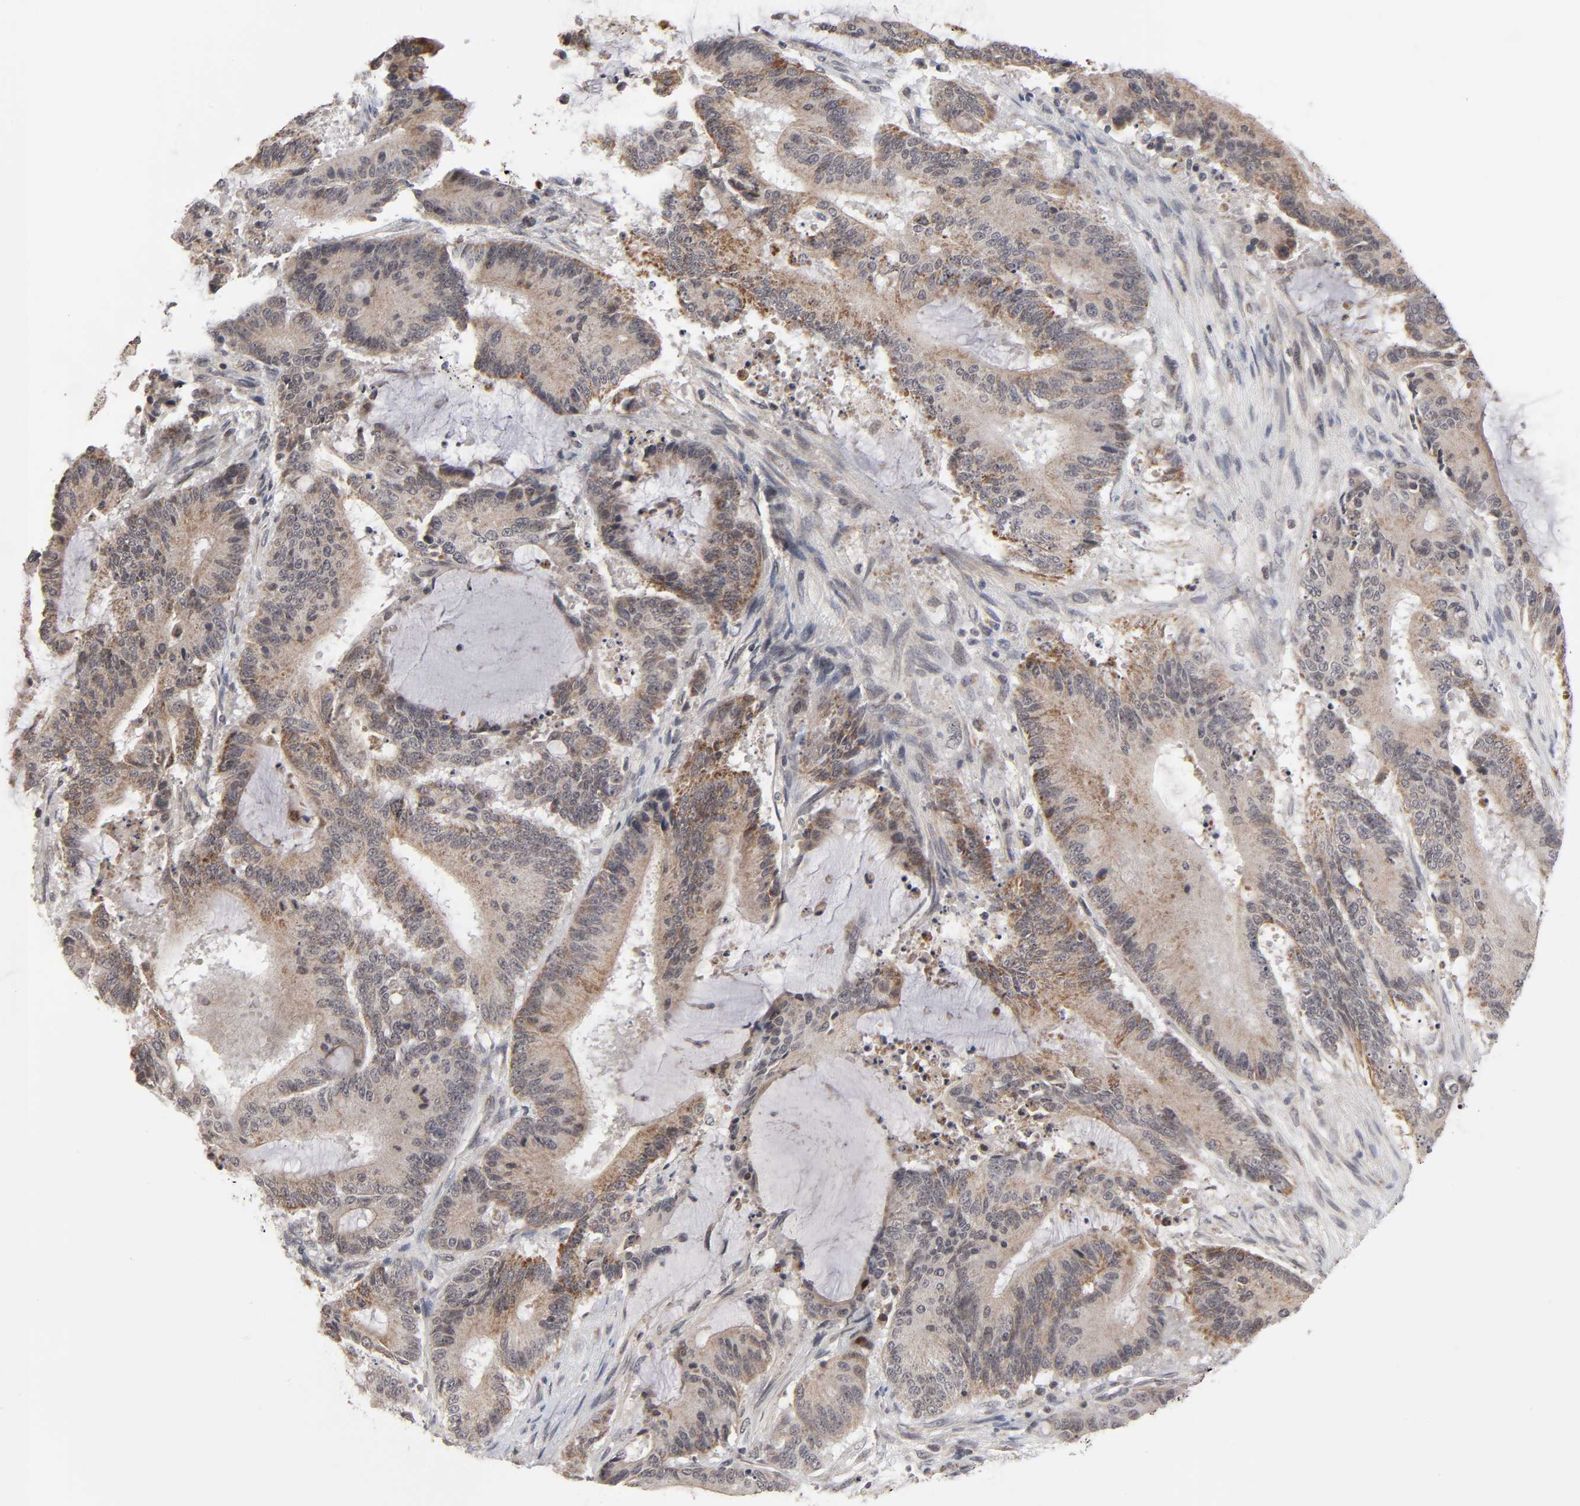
{"staining": {"intensity": "moderate", "quantity": ">75%", "location": "cytoplasmic/membranous"}, "tissue": "liver cancer", "cell_type": "Tumor cells", "image_type": "cancer", "snomed": [{"axis": "morphology", "description": "Cholangiocarcinoma"}, {"axis": "topography", "description": "Liver"}], "caption": "Immunohistochemistry histopathology image of liver cancer (cholangiocarcinoma) stained for a protein (brown), which exhibits medium levels of moderate cytoplasmic/membranous staining in about >75% of tumor cells.", "gene": "AUH", "patient": {"sex": "female", "age": 73}}